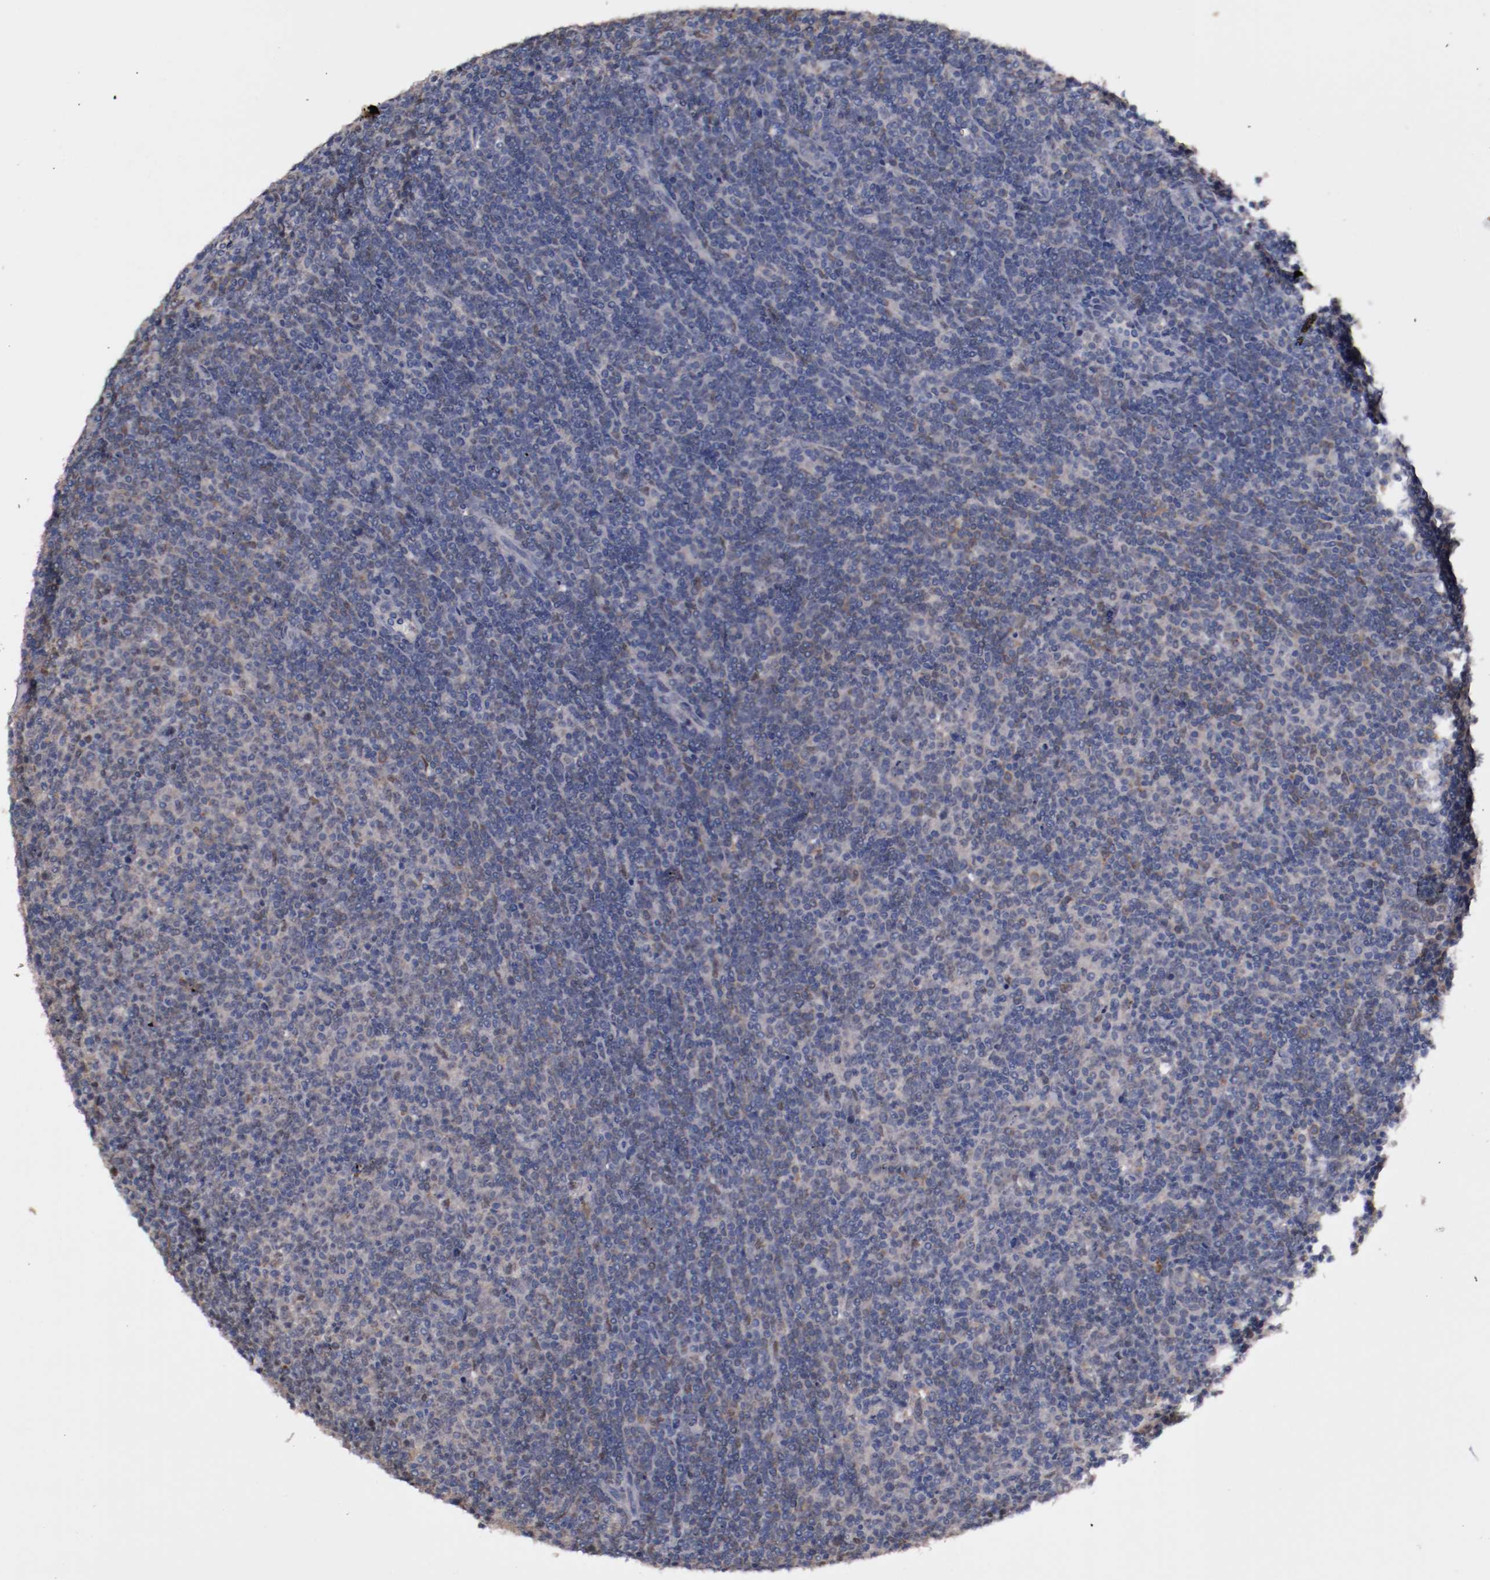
{"staining": {"intensity": "weak", "quantity": "25%-75%", "location": "cytoplasmic/membranous"}, "tissue": "lymphoma", "cell_type": "Tumor cells", "image_type": "cancer", "snomed": [{"axis": "morphology", "description": "Malignant lymphoma, non-Hodgkin's type, Low grade"}, {"axis": "topography", "description": "Lymph node"}], "caption": "Weak cytoplasmic/membranous expression for a protein is seen in approximately 25%-75% of tumor cells of low-grade malignant lymphoma, non-Hodgkin's type using IHC.", "gene": "FAM81A", "patient": {"sex": "male", "age": 70}}